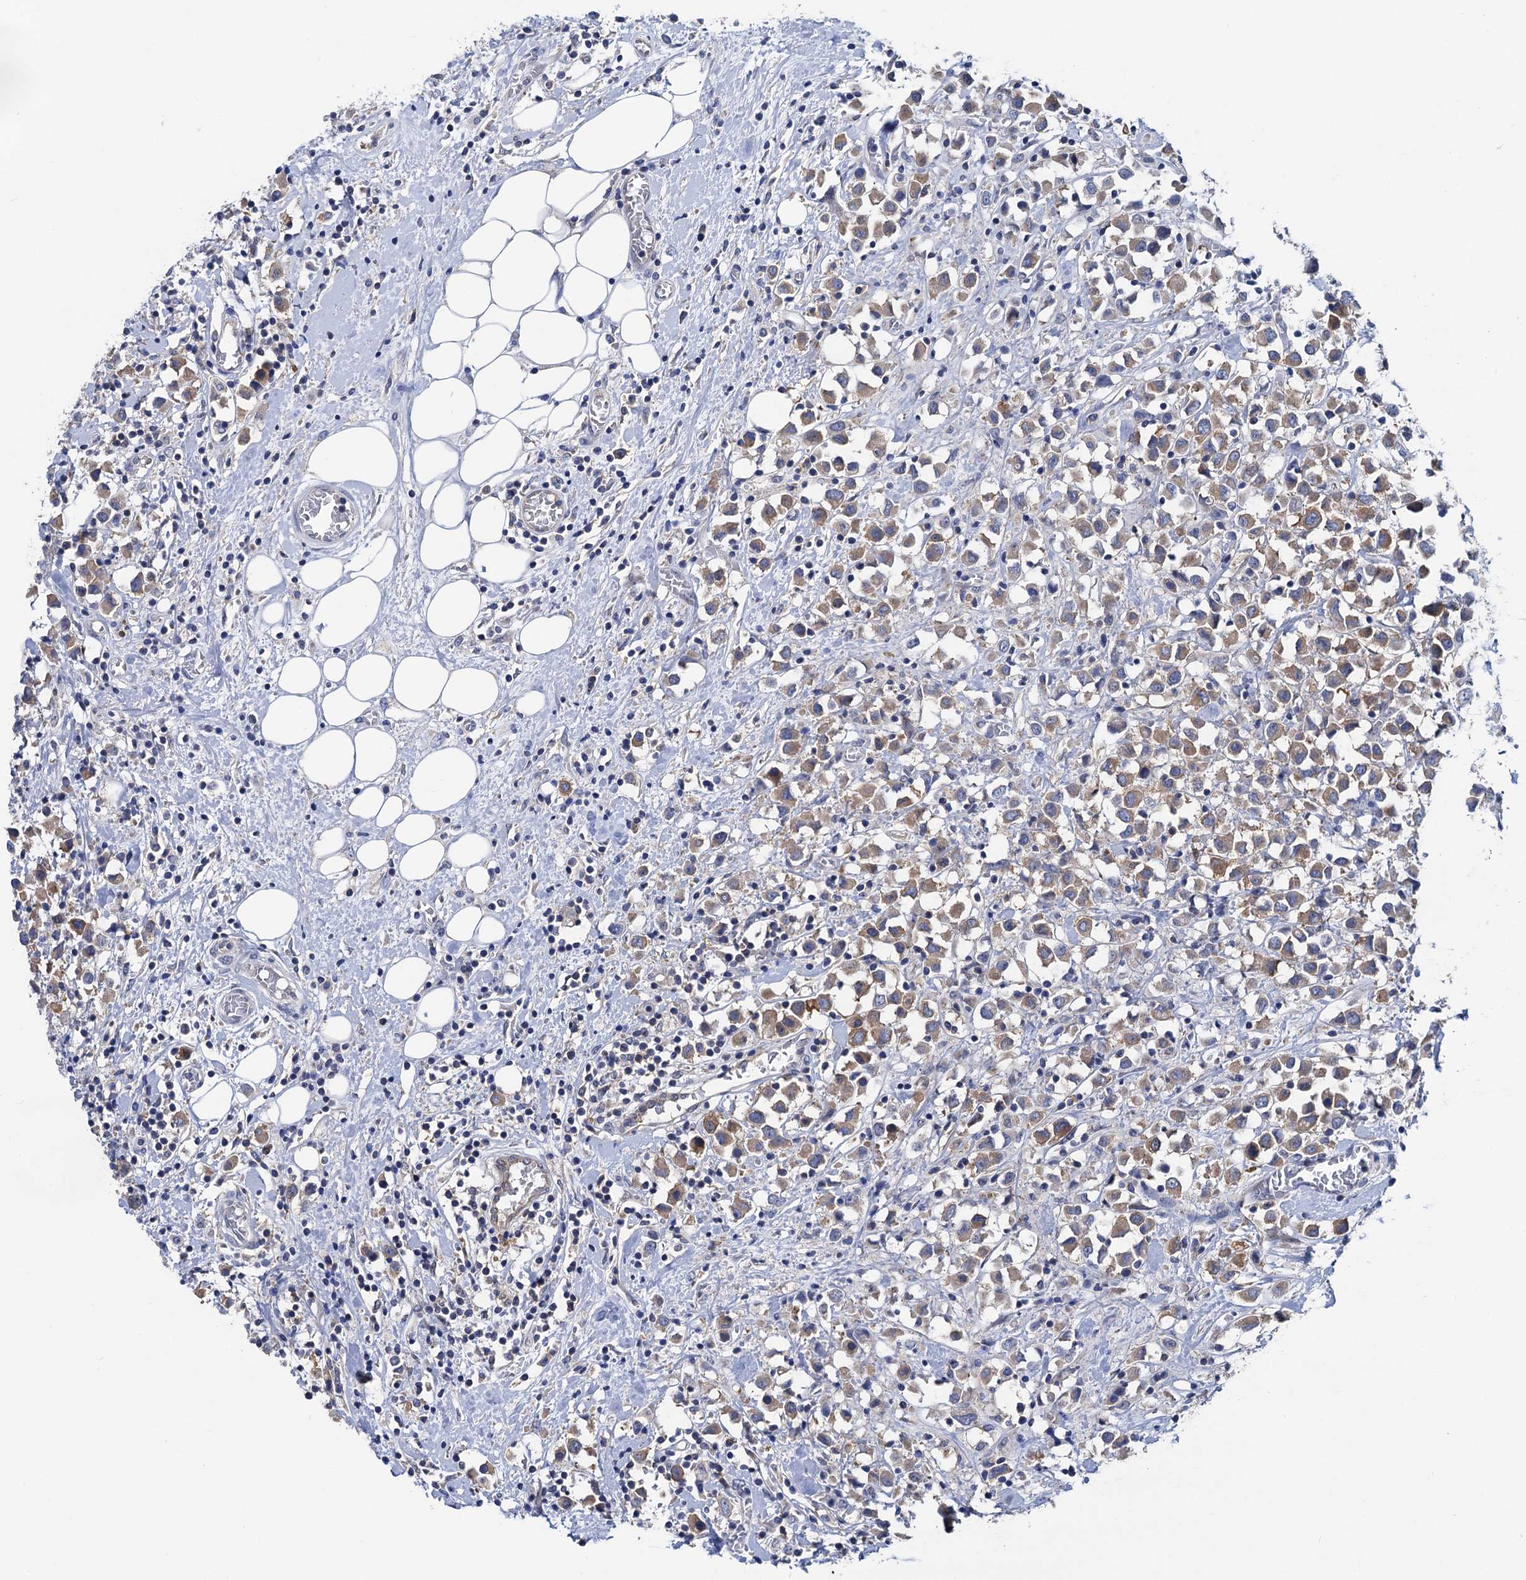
{"staining": {"intensity": "weak", "quantity": ">75%", "location": "cytoplasmic/membranous"}, "tissue": "breast cancer", "cell_type": "Tumor cells", "image_type": "cancer", "snomed": [{"axis": "morphology", "description": "Duct carcinoma"}, {"axis": "topography", "description": "Breast"}], "caption": "Breast invasive ductal carcinoma tissue shows weak cytoplasmic/membranous expression in about >75% of tumor cells, visualized by immunohistochemistry.", "gene": "ZNRD2", "patient": {"sex": "female", "age": 61}}